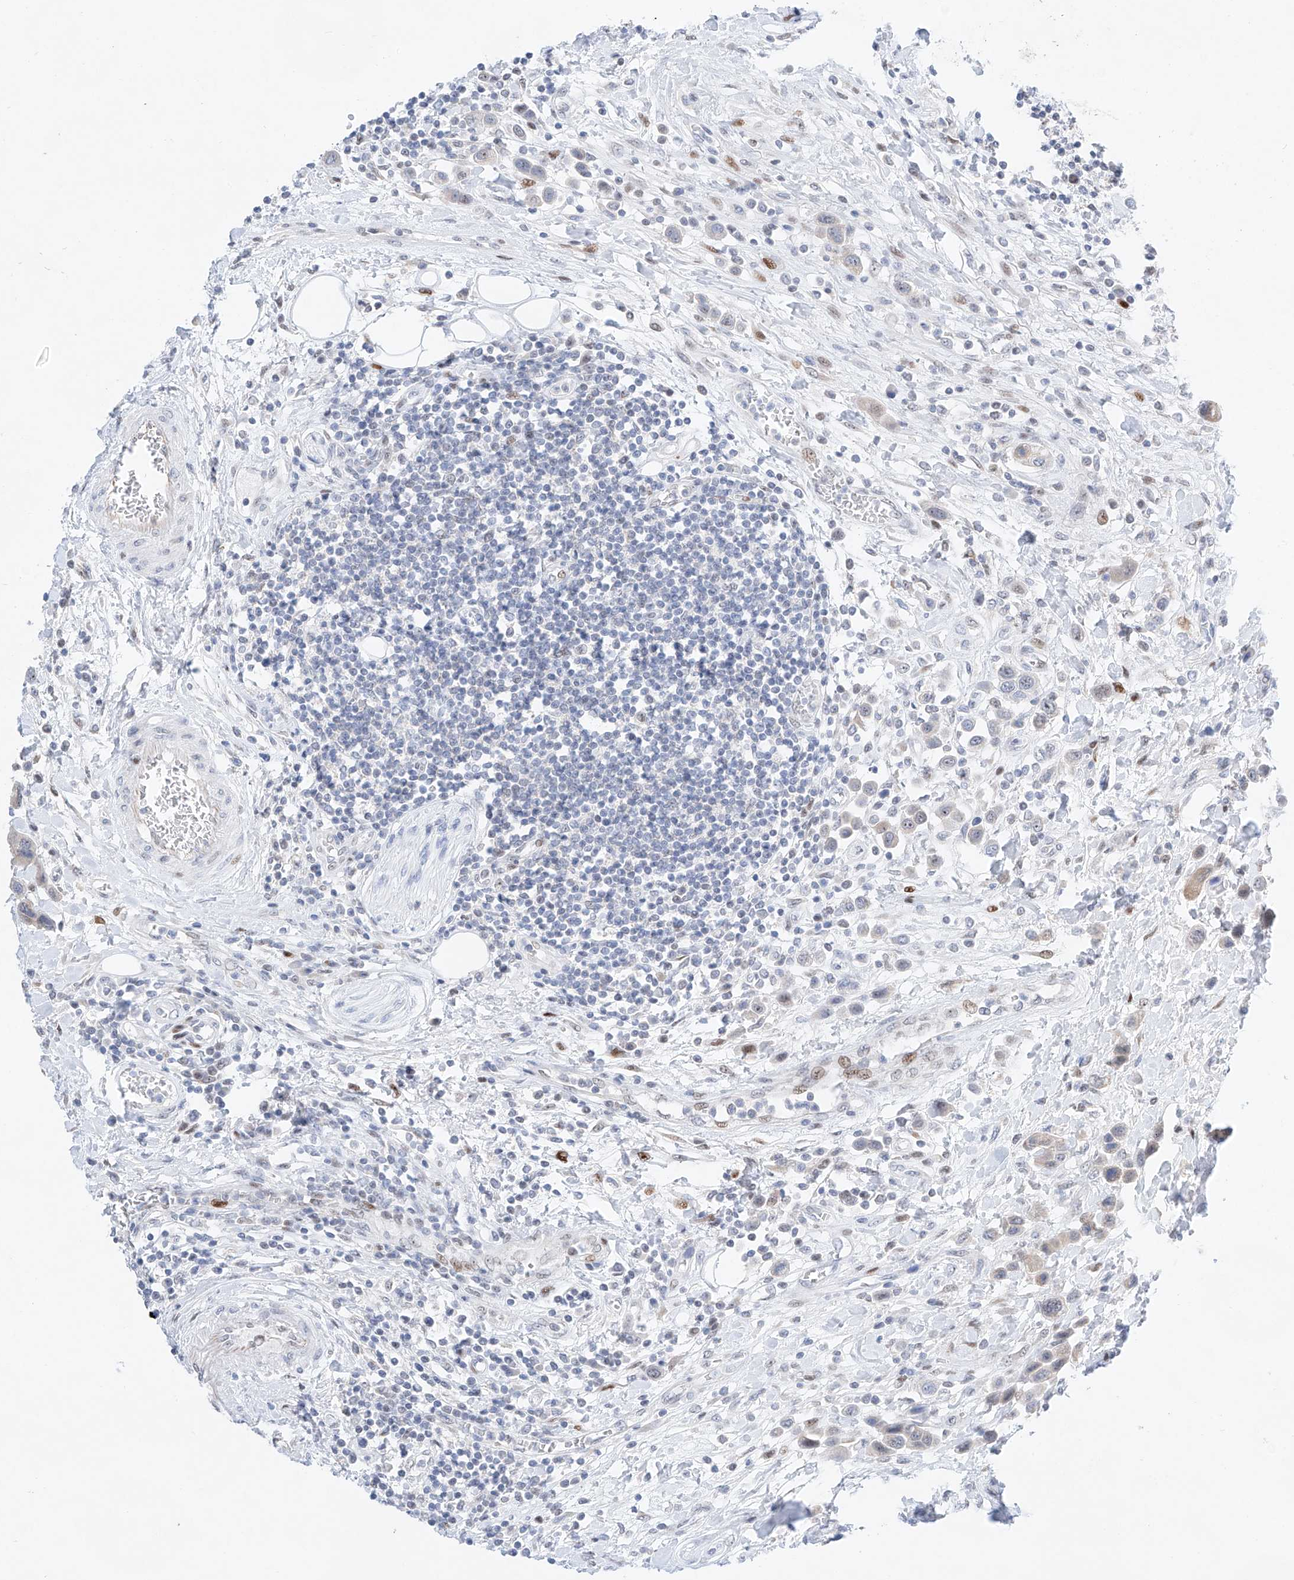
{"staining": {"intensity": "negative", "quantity": "none", "location": "none"}, "tissue": "urothelial cancer", "cell_type": "Tumor cells", "image_type": "cancer", "snomed": [{"axis": "morphology", "description": "Urothelial carcinoma, High grade"}, {"axis": "topography", "description": "Urinary bladder"}], "caption": "This is an IHC image of urothelial cancer. There is no staining in tumor cells.", "gene": "NT5C3B", "patient": {"sex": "male", "age": 50}}